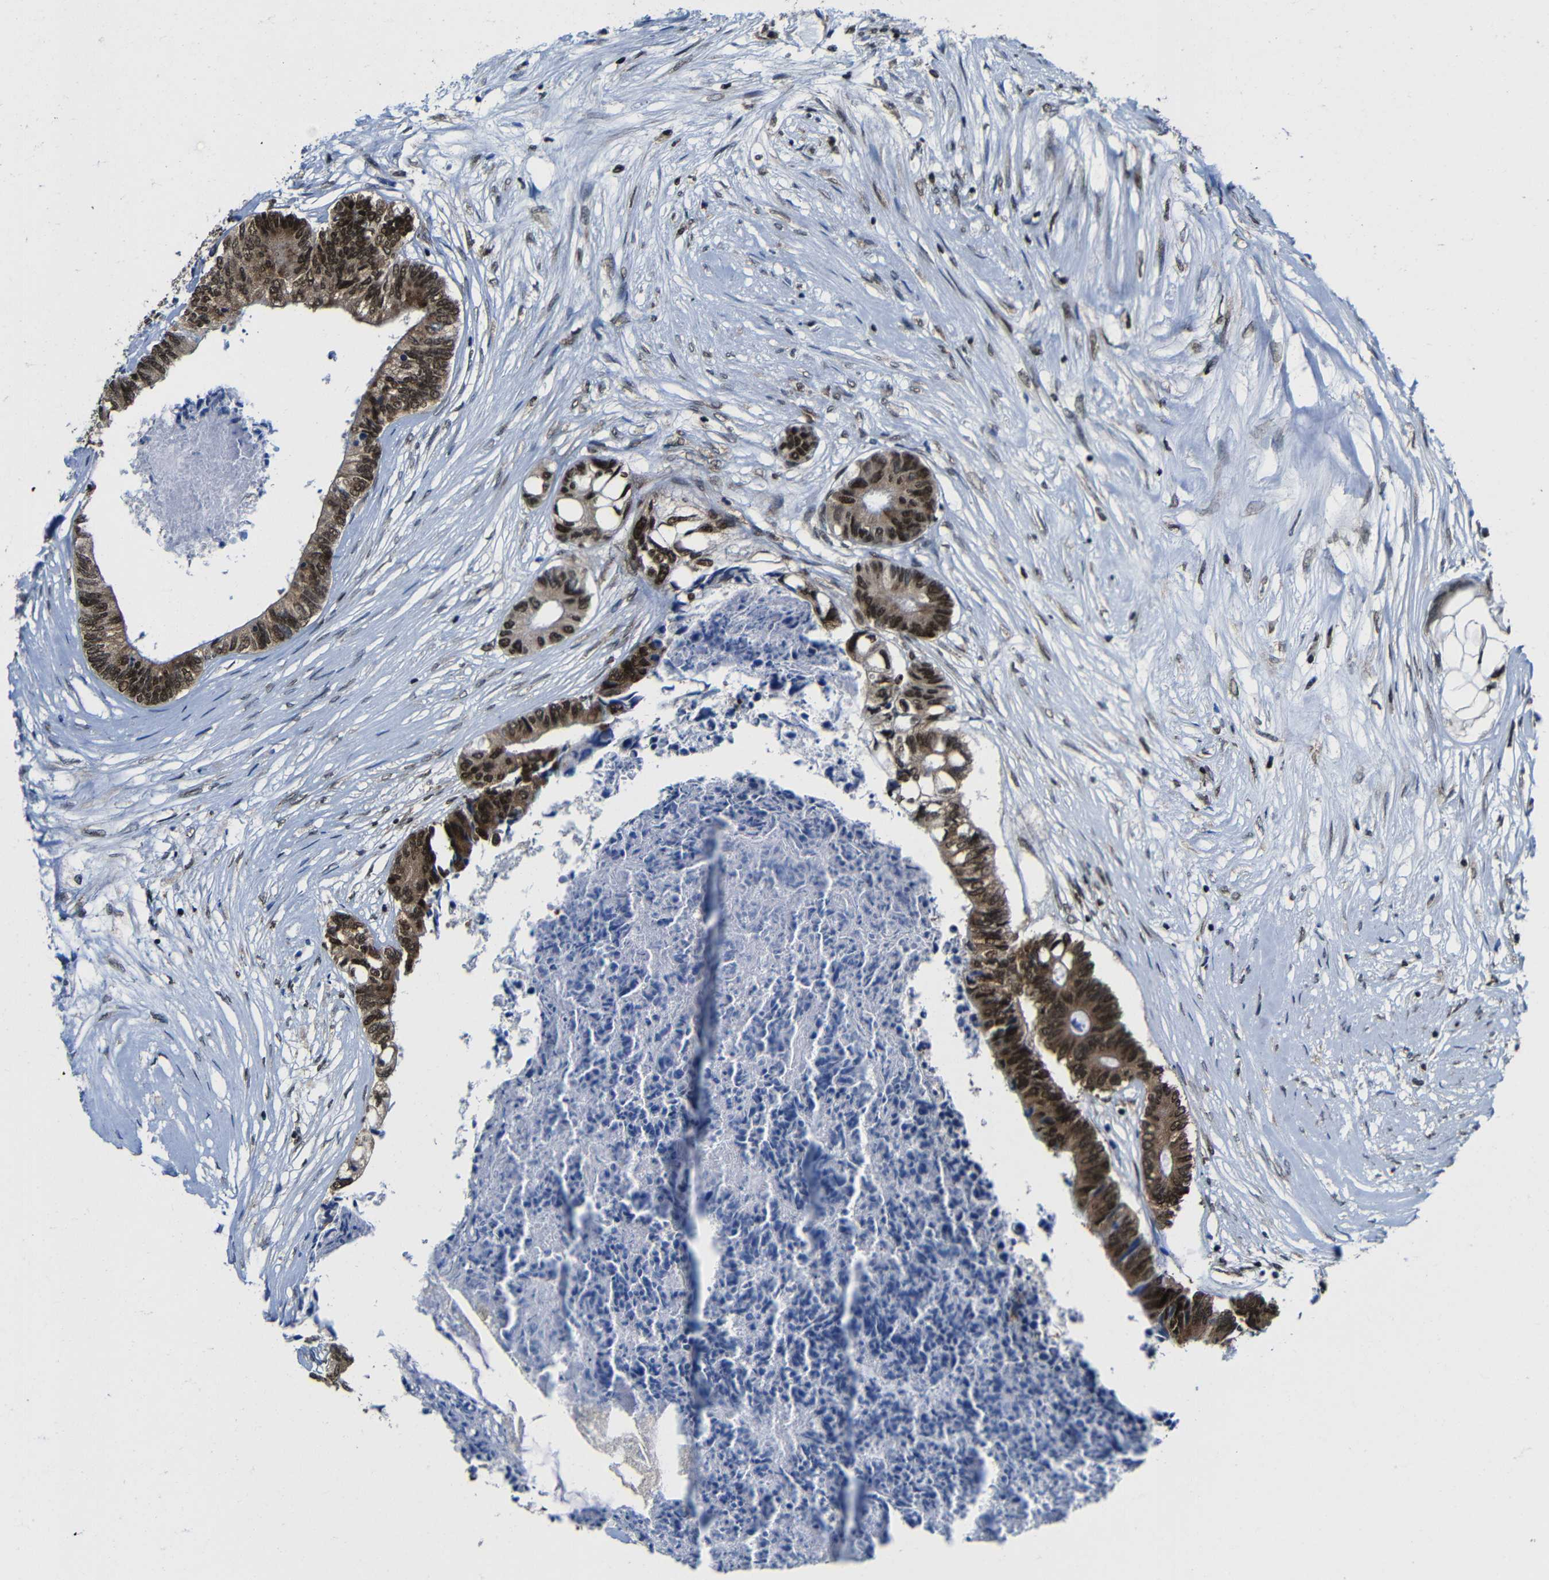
{"staining": {"intensity": "strong", "quantity": ">75%", "location": "cytoplasmic/membranous,nuclear"}, "tissue": "colorectal cancer", "cell_type": "Tumor cells", "image_type": "cancer", "snomed": [{"axis": "morphology", "description": "Adenocarcinoma, NOS"}, {"axis": "topography", "description": "Rectum"}], "caption": "Brown immunohistochemical staining in human colorectal cancer (adenocarcinoma) demonstrates strong cytoplasmic/membranous and nuclear positivity in about >75% of tumor cells. Nuclei are stained in blue.", "gene": "PTBP1", "patient": {"sex": "male", "age": 63}}